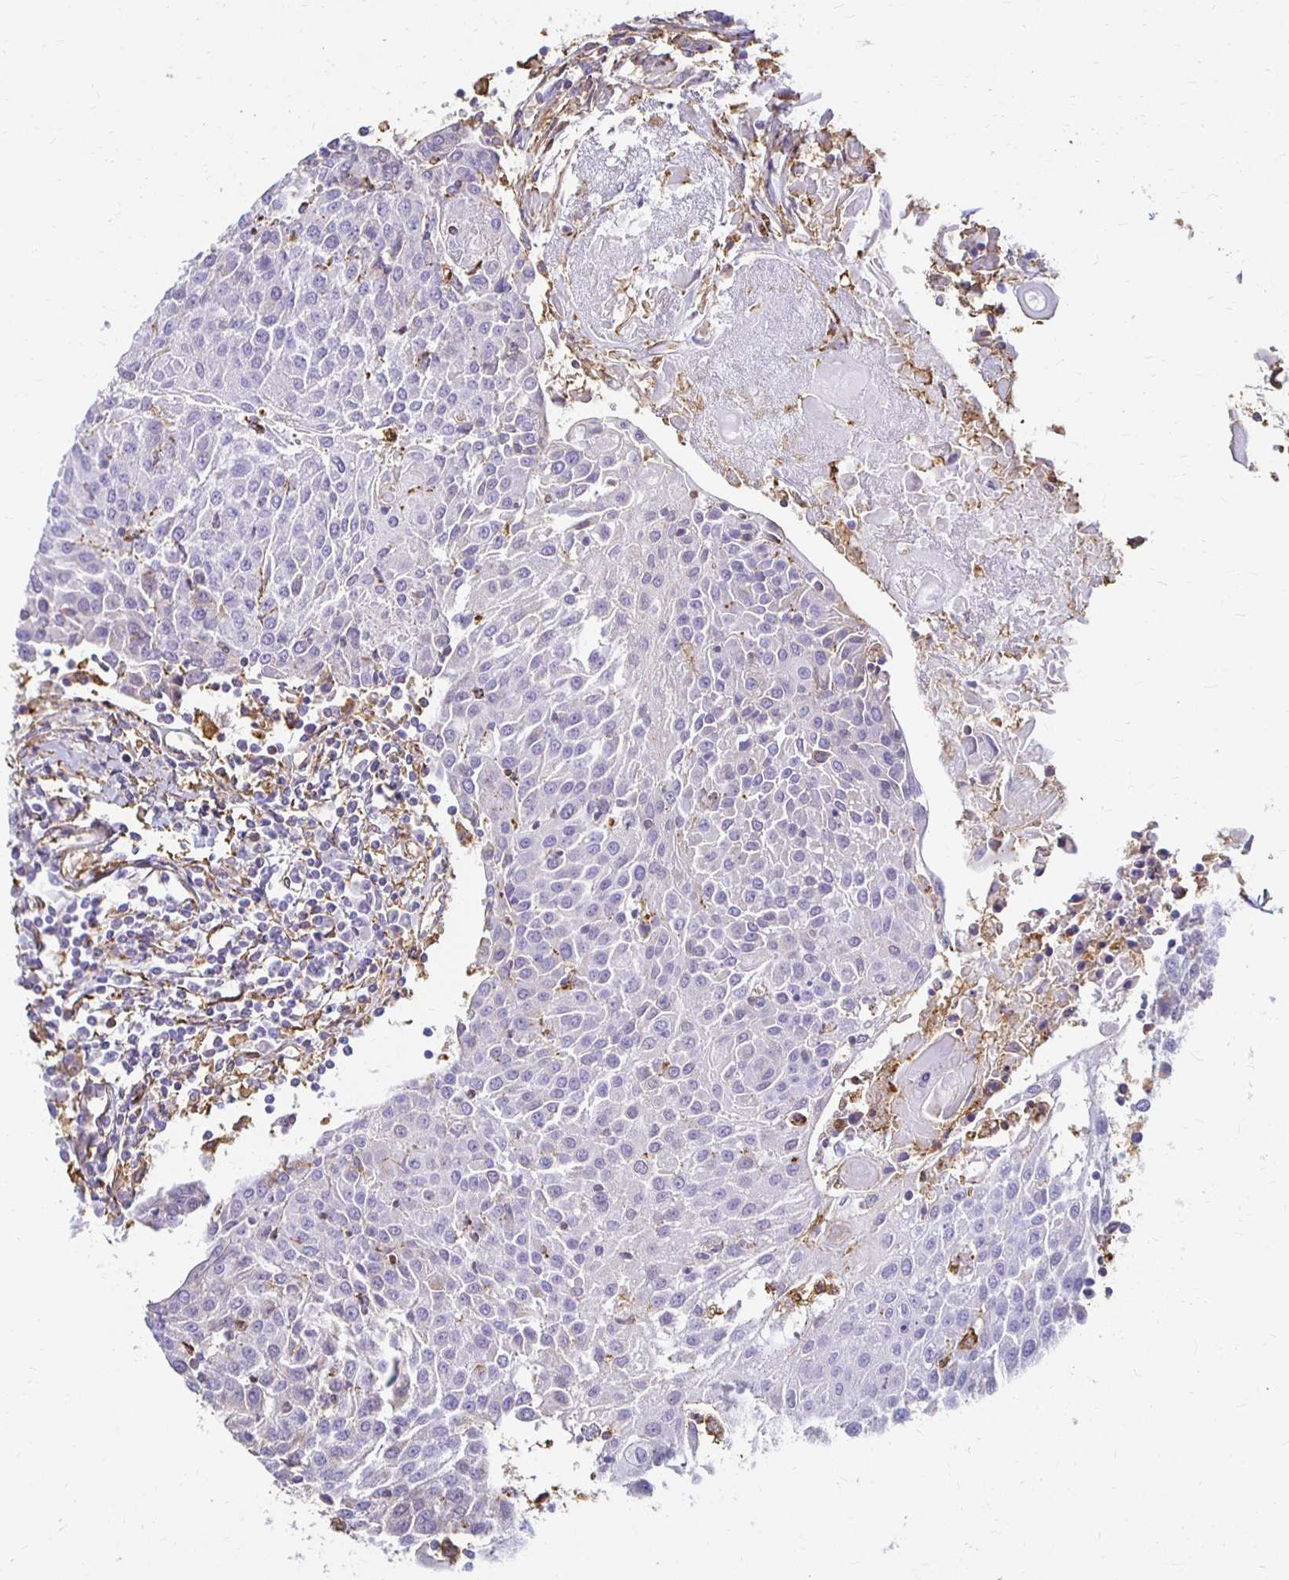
{"staining": {"intensity": "negative", "quantity": "none", "location": "none"}, "tissue": "urothelial cancer", "cell_type": "Tumor cells", "image_type": "cancer", "snomed": [{"axis": "morphology", "description": "Urothelial carcinoma, High grade"}, {"axis": "topography", "description": "Urinary bladder"}], "caption": "Immunohistochemical staining of human urothelial cancer demonstrates no significant positivity in tumor cells. (DAB (3,3'-diaminobenzidine) immunohistochemistry (IHC) with hematoxylin counter stain).", "gene": "TAS1R3", "patient": {"sex": "female", "age": 85}}